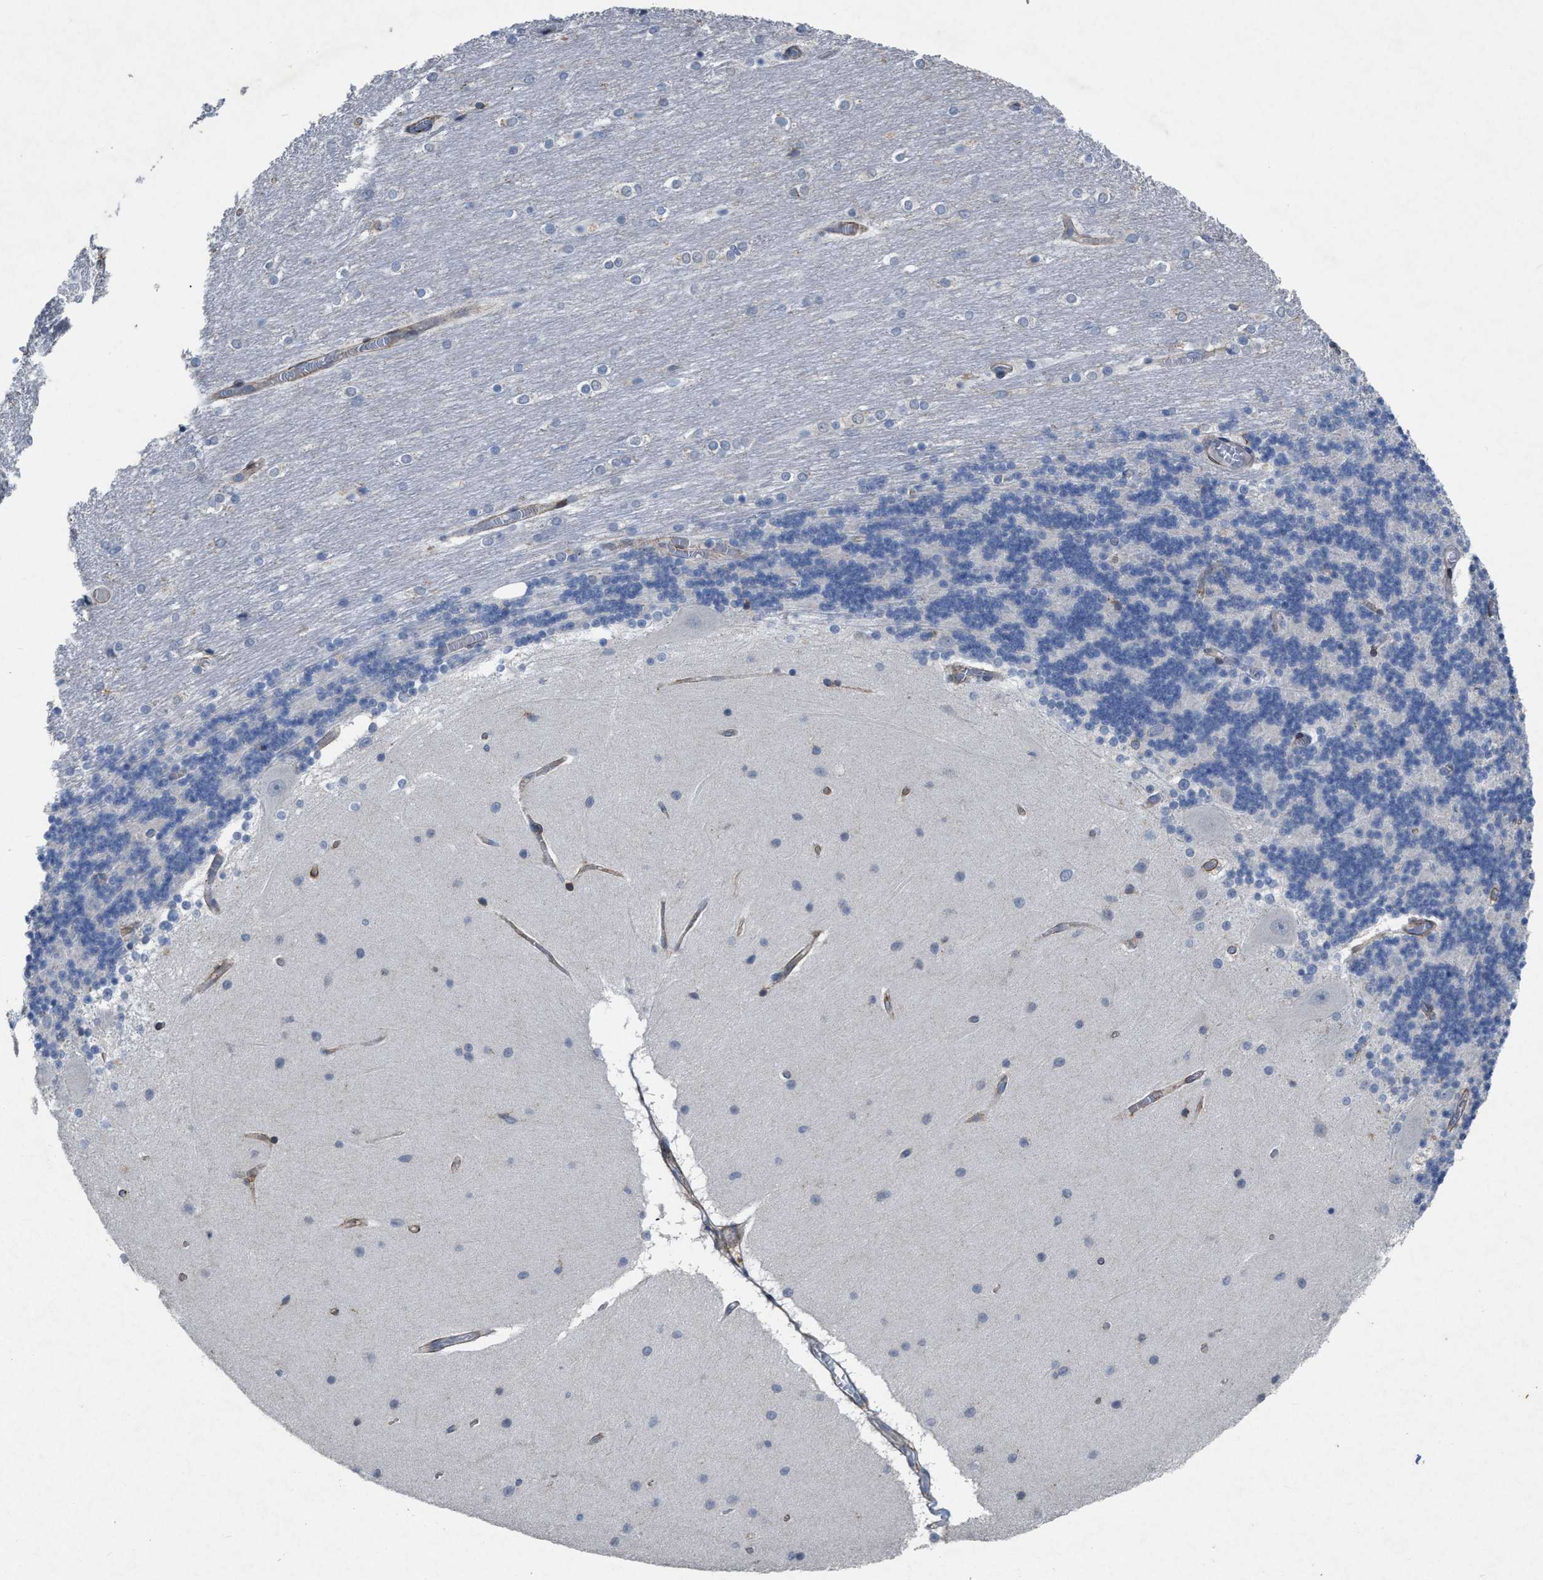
{"staining": {"intensity": "negative", "quantity": "none", "location": "none"}, "tissue": "cerebellum", "cell_type": "Cells in granular layer", "image_type": "normal", "snomed": [{"axis": "morphology", "description": "Normal tissue, NOS"}, {"axis": "topography", "description": "Cerebellum"}], "caption": "Benign cerebellum was stained to show a protein in brown. There is no significant expression in cells in granular layer. (Brightfield microscopy of DAB IHC at high magnification).", "gene": "PDGFRA", "patient": {"sex": "female", "age": 54}}